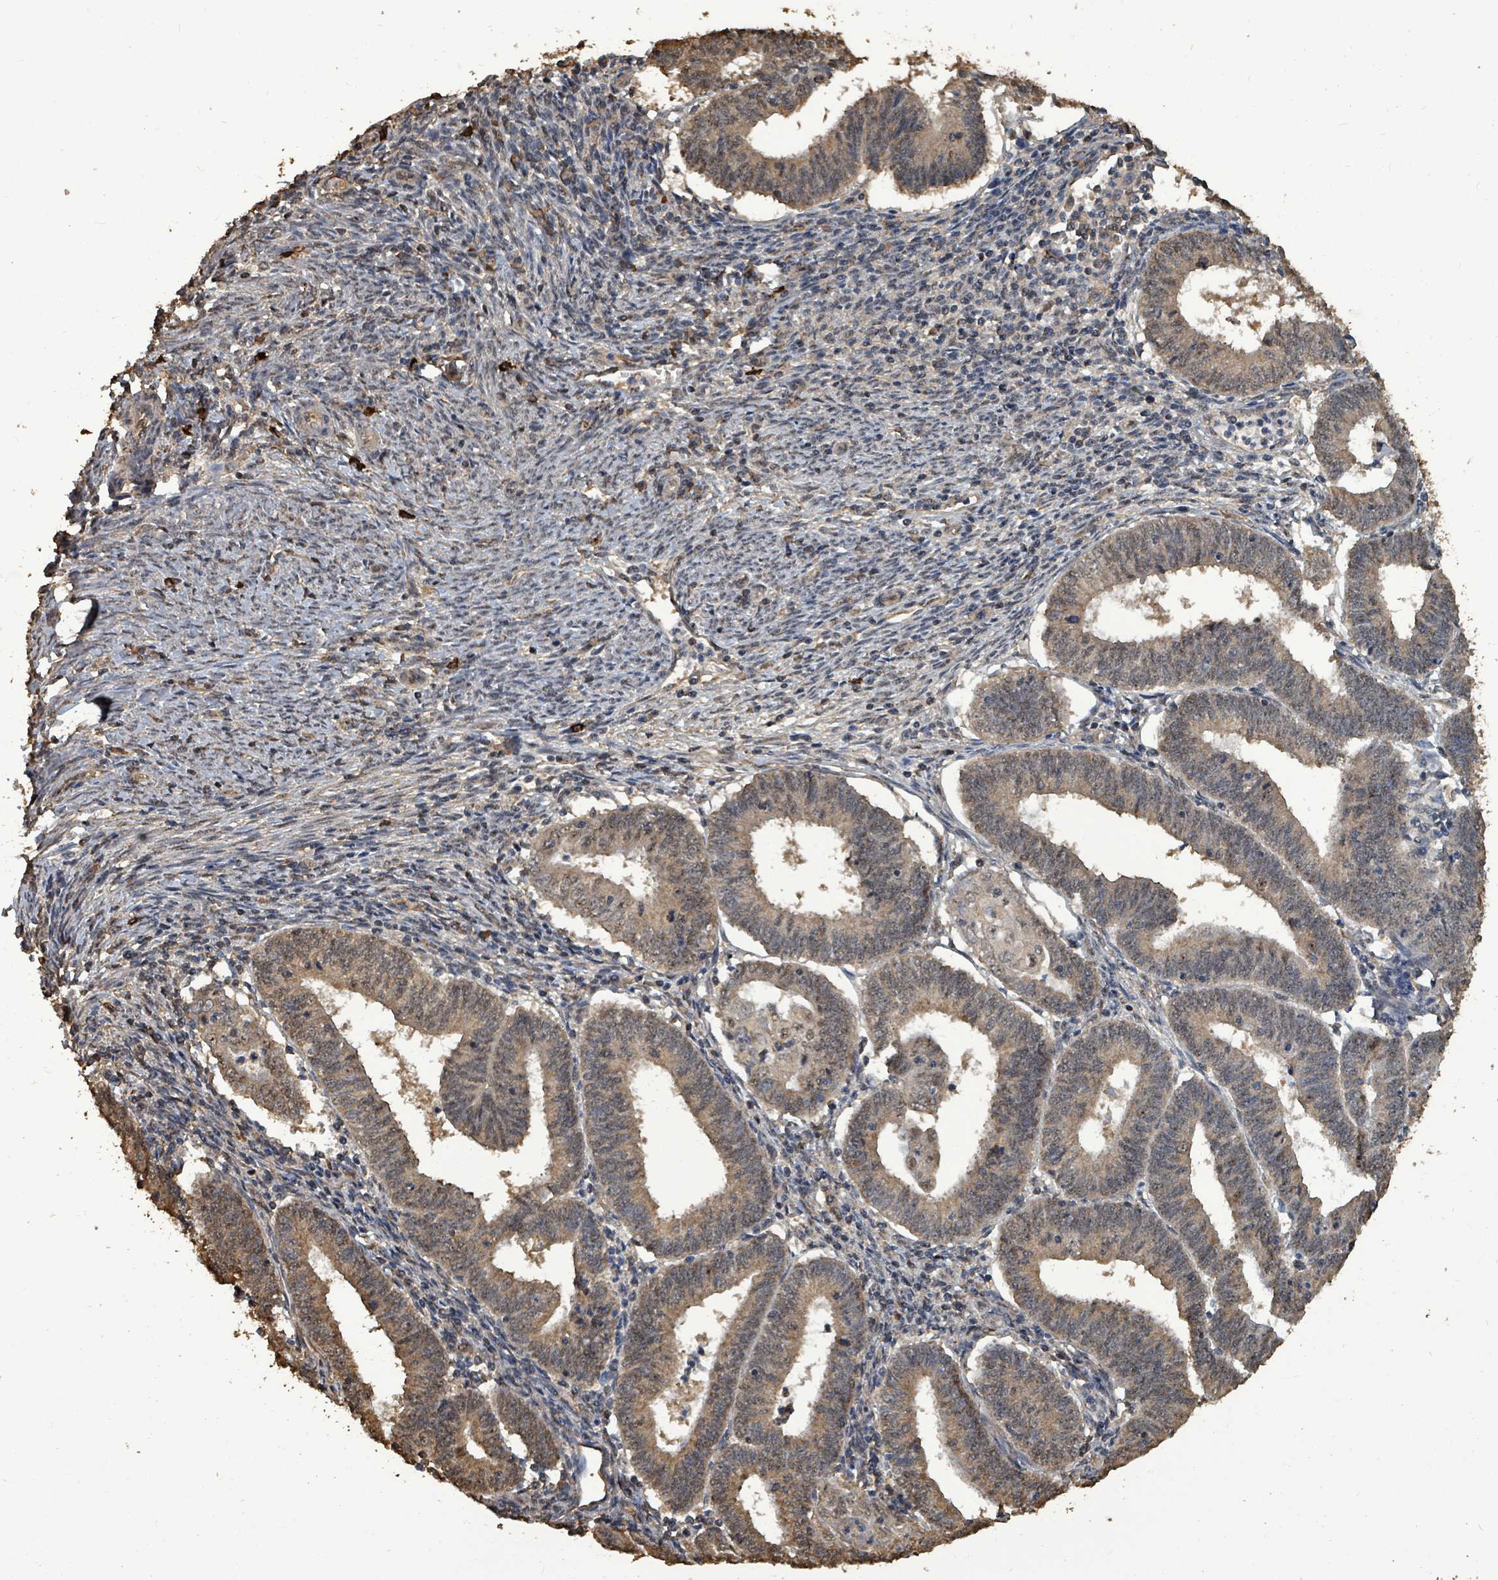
{"staining": {"intensity": "moderate", "quantity": ">75%", "location": "cytoplasmic/membranous"}, "tissue": "endometrial cancer", "cell_type": "Tumor cells", "image_type": "cancer", "snomed": [{"axis": "morphology", "description": "Adenocarcinoma, NOS"}, {"axis": "topography", "description": "Endometrium"}], "caption": "A medium amount of moderate cytoplasmic/membranous positivity is identified in approximately >75% of tumor cells in endometrial cancer (adenocarcinoma) tissue.", "gene": "C6orf52", "patient": {"sex": "female", "age": 60}}